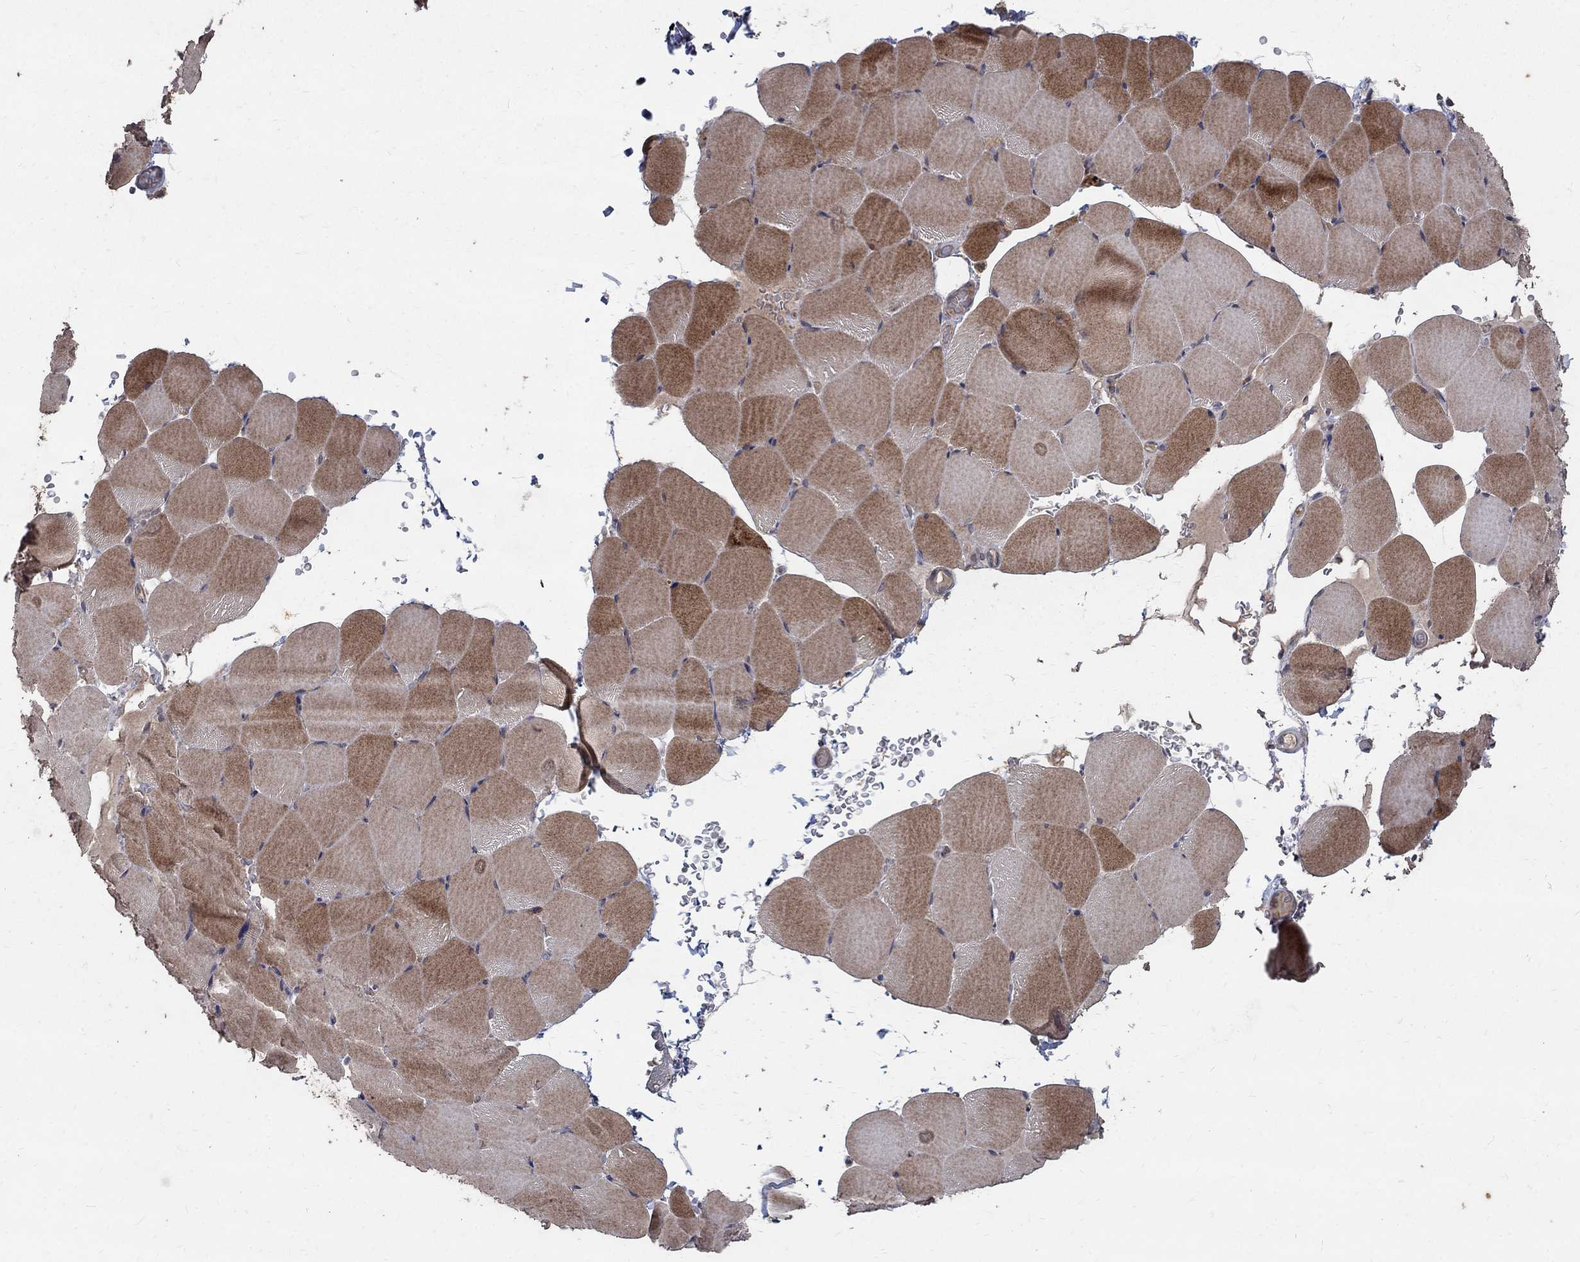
{"staining": {"intensity": "moderate", "quantity": ">75%", "location": "cytoplasmic/membranous"}, "tissue": "skeletal muscle", "cell_type": "Myocytes", "image_type": "normal", "snomed": [{"axis": "morphology", "description": "Normal tissue, NOS"}, {"axis": "topography", "description": "Skeletal muscle"}], "caption": "Immunohistochemistry (IHC) (DAB (3,3'-diaminobenzidine)) staining of unremarkable human skeletal muscle exhibits moderate cytoplasmic/membranous protein positivity in approximately >75% of myocytes.", "gene": "C17orf75", "patient": {"sex": "female", "age": 37}}